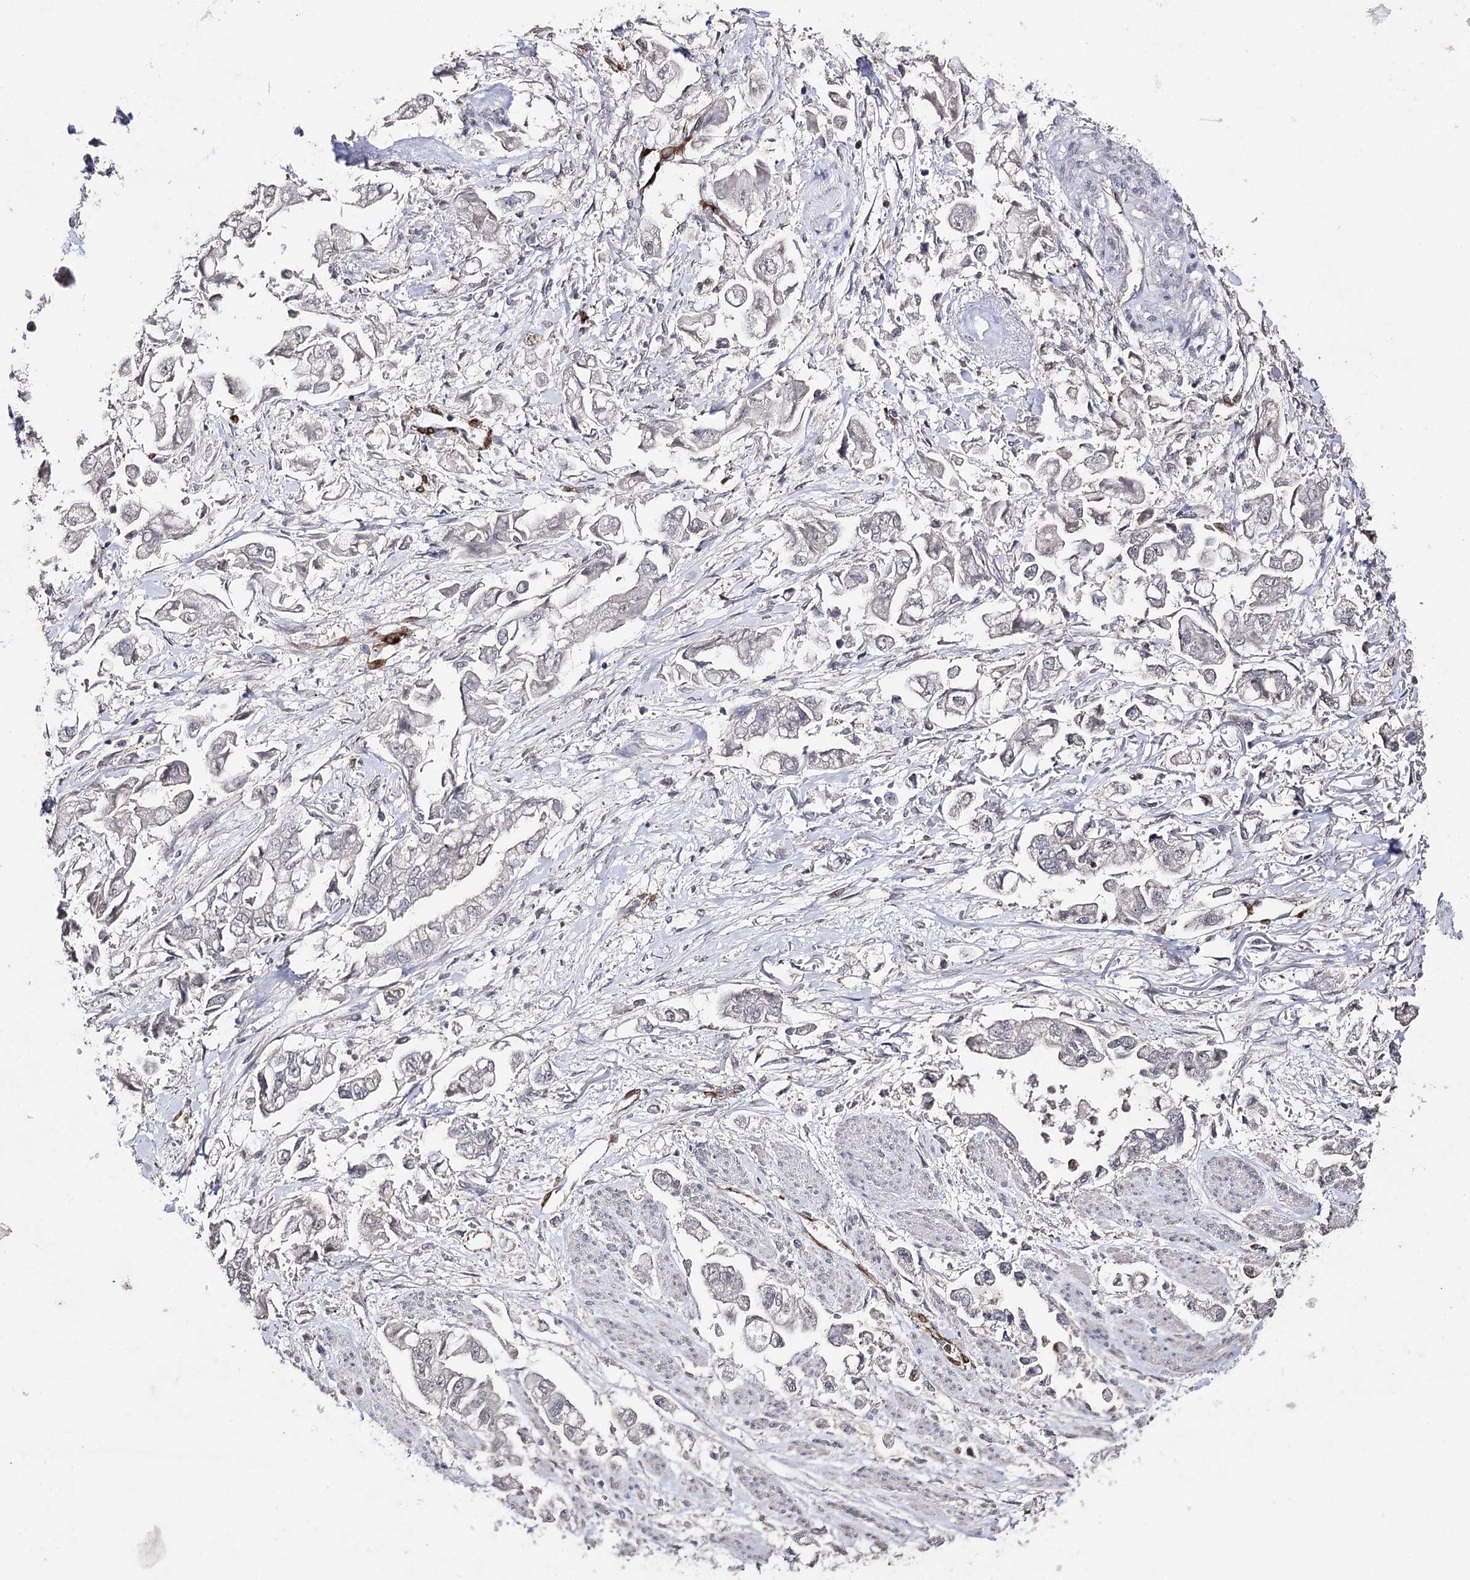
{"staining": {"intensity": "negative", "quantity": "none", "location": "none"}, "tissue": "stomach cancer", "cell_type": "Tumor cells", "image_type": "cancer", "snomed": [{"axis": "morphology", "description": "Adenocarcinoma, NOS"}, {"axis": "topography", "description": "Stomach"}], "caption": "IHC of stomach cancer displays no staining in tumor cells. The staining was performed using DAB (3,3'-diaminobenzidine) to visualize the protein expression in brown, while the nuclei were stained in blue with hematoxylin (Magnification: 20x).", "gene": "HSD11B2", "patient": {"sex": "male", "age": 62}}